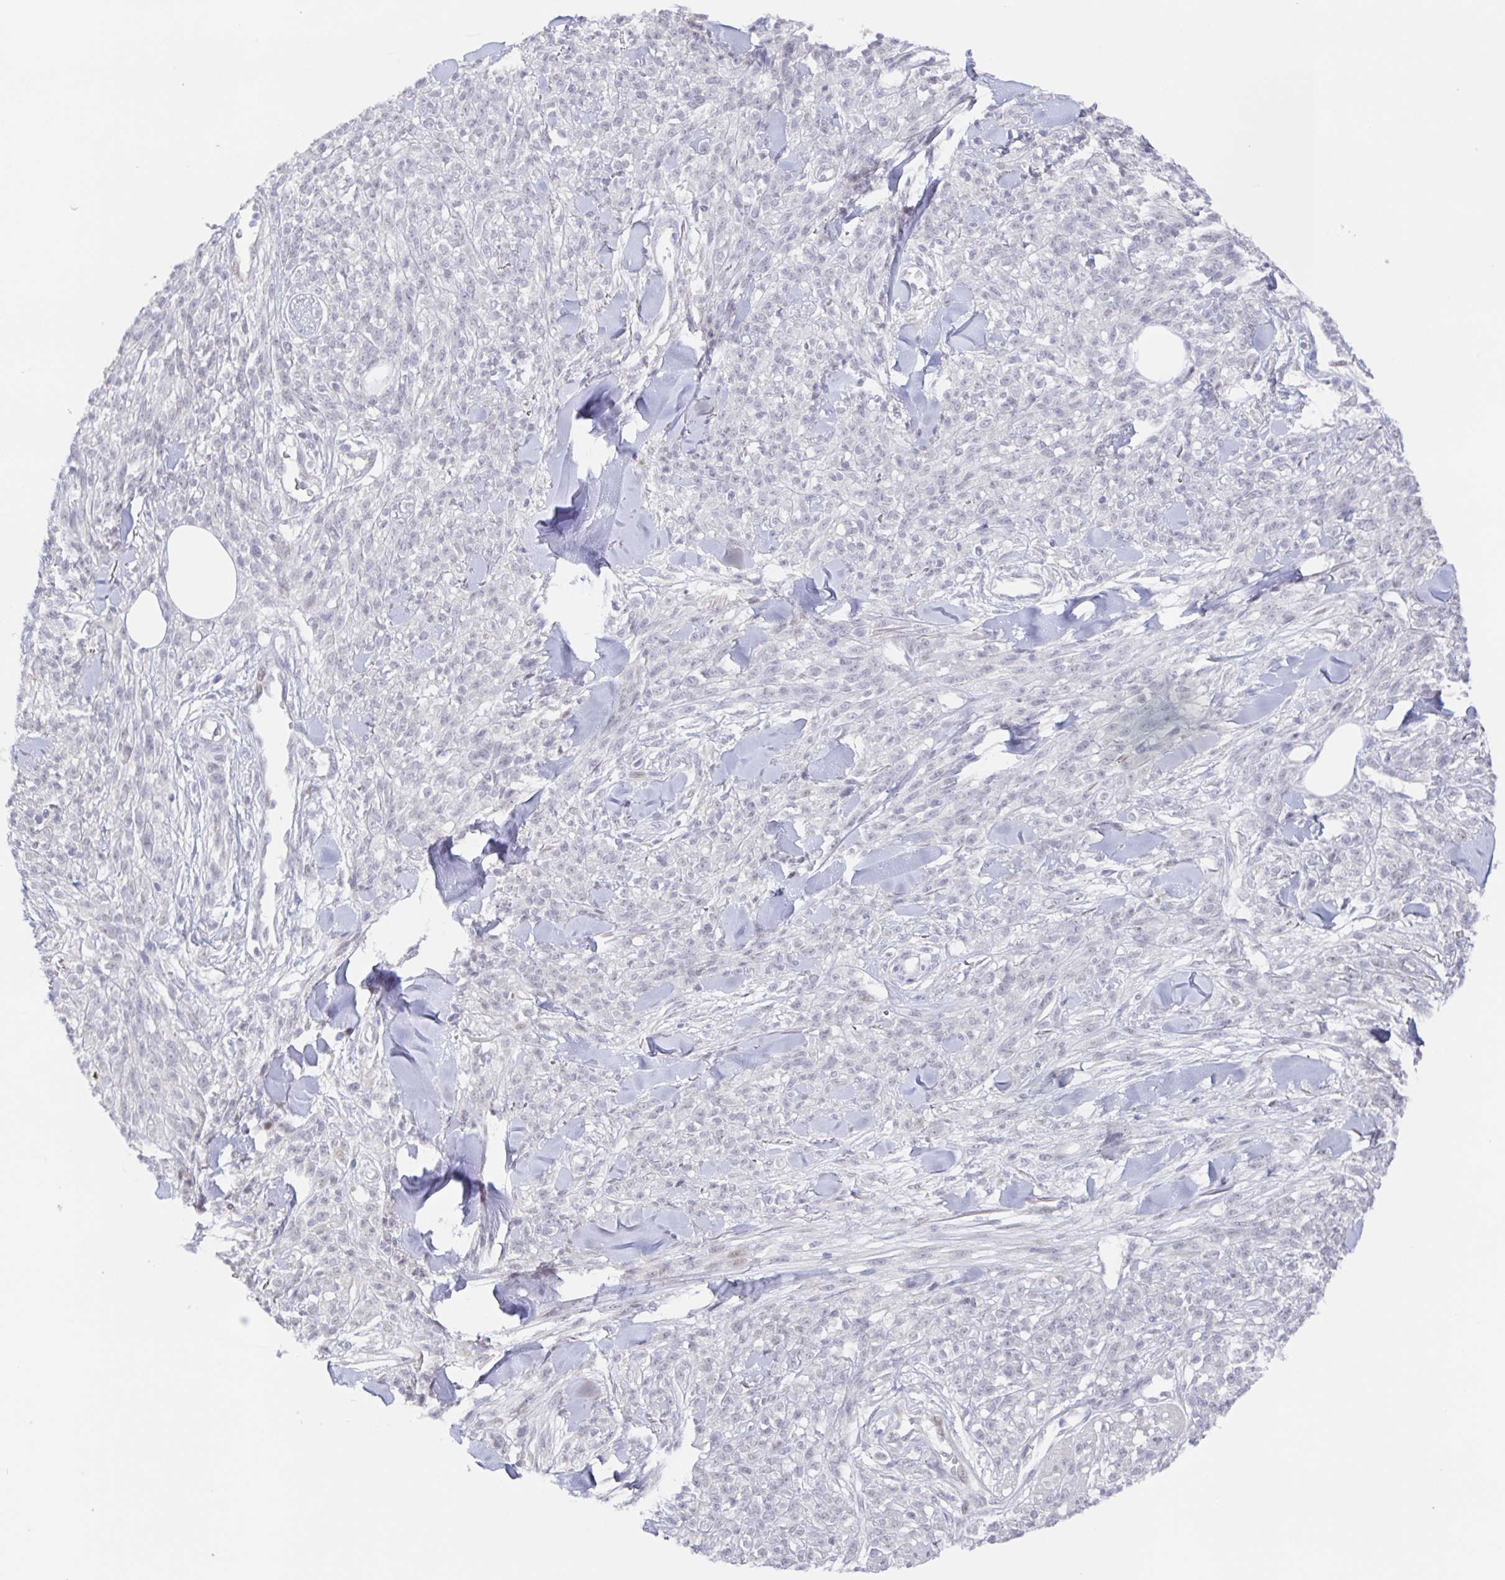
{"staining": {"intensity": "negative", "quantity": "none", "location": "none"}, "tissue": "melanoma", "cell_type": "Tumor cells", "image_type": "cancer", "snomed": [{"axis": "morphology", "description": "Malignant melanoma, NOS"}, {"axis": "topography", "description": "Skin"}, {"axis": "topography", "description": "Skin of trunk"}], "caption": "This histopathology image is of malignant melanoma stained with immunohistochemistry (IHC) to label a protein in brown with the nuclei are counter-stained blue. There is no positivity in tumor cells.", "gene": "POU2F3", "patient": {"sex": "male", "age": 74}}